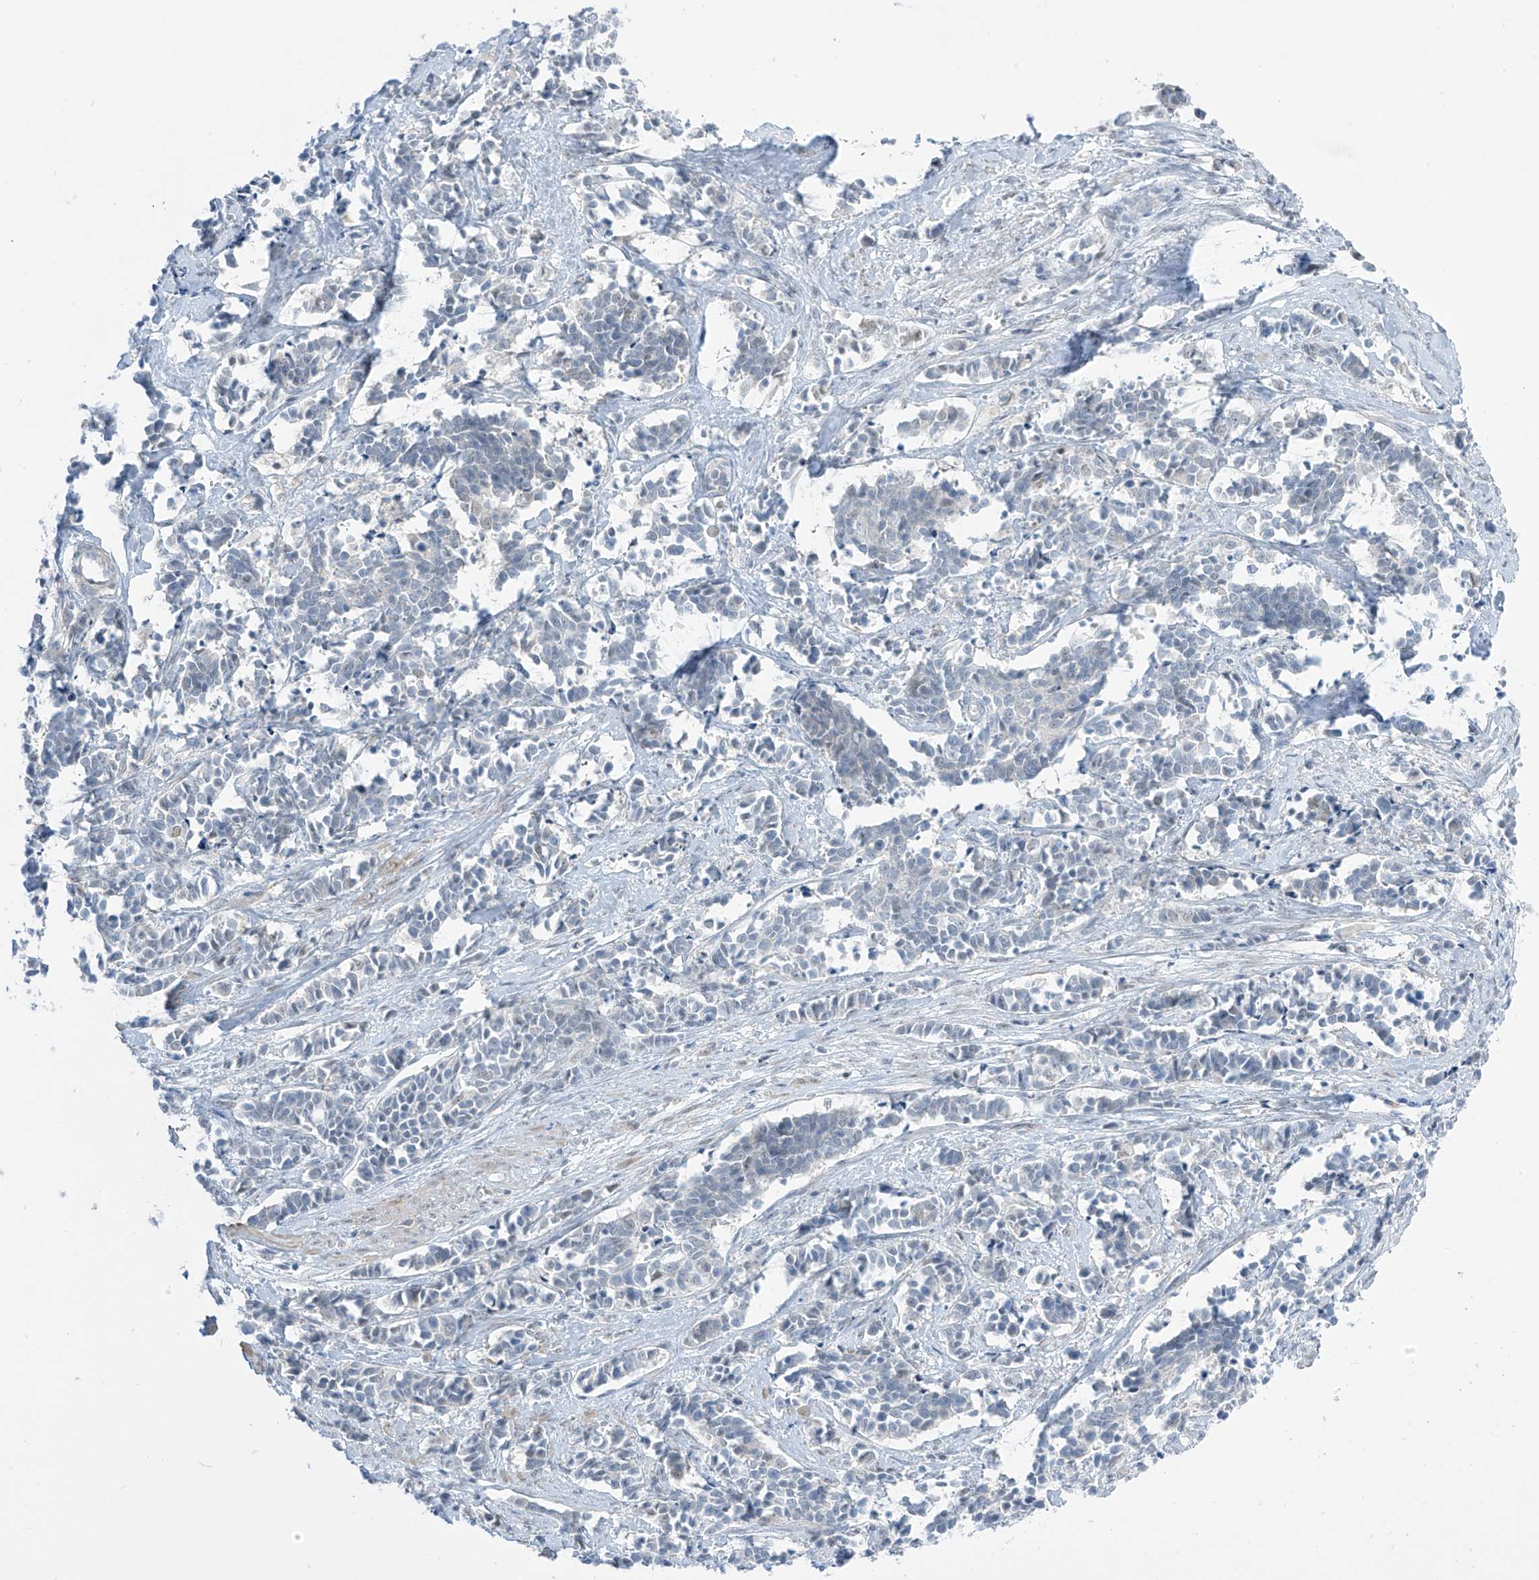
{"staining": {"intensity": "negative", "quantity": "none", "location": "none"}, "tissue": "cervical cancer", "cell_type": "Tumor cells", "image_type": "cancer", "snomed": [{"axis": "morphology", "description": "Normal tissue, NOS"}, {"axis": "morphology", "description": "Squamous cell carcinoma, NOS"}, {"axis": "topography", "description": "Cervix"}], "caption": "High magnification brightfield microscopy of cervical cancer (squamous cell carcinoma) stained with DAB (brown) and counterstained with hematoxylin (blue): tumor cells show no significant staining.", "gene": "ASPRV1", "patient": {"sex": "female", "age": 35}}